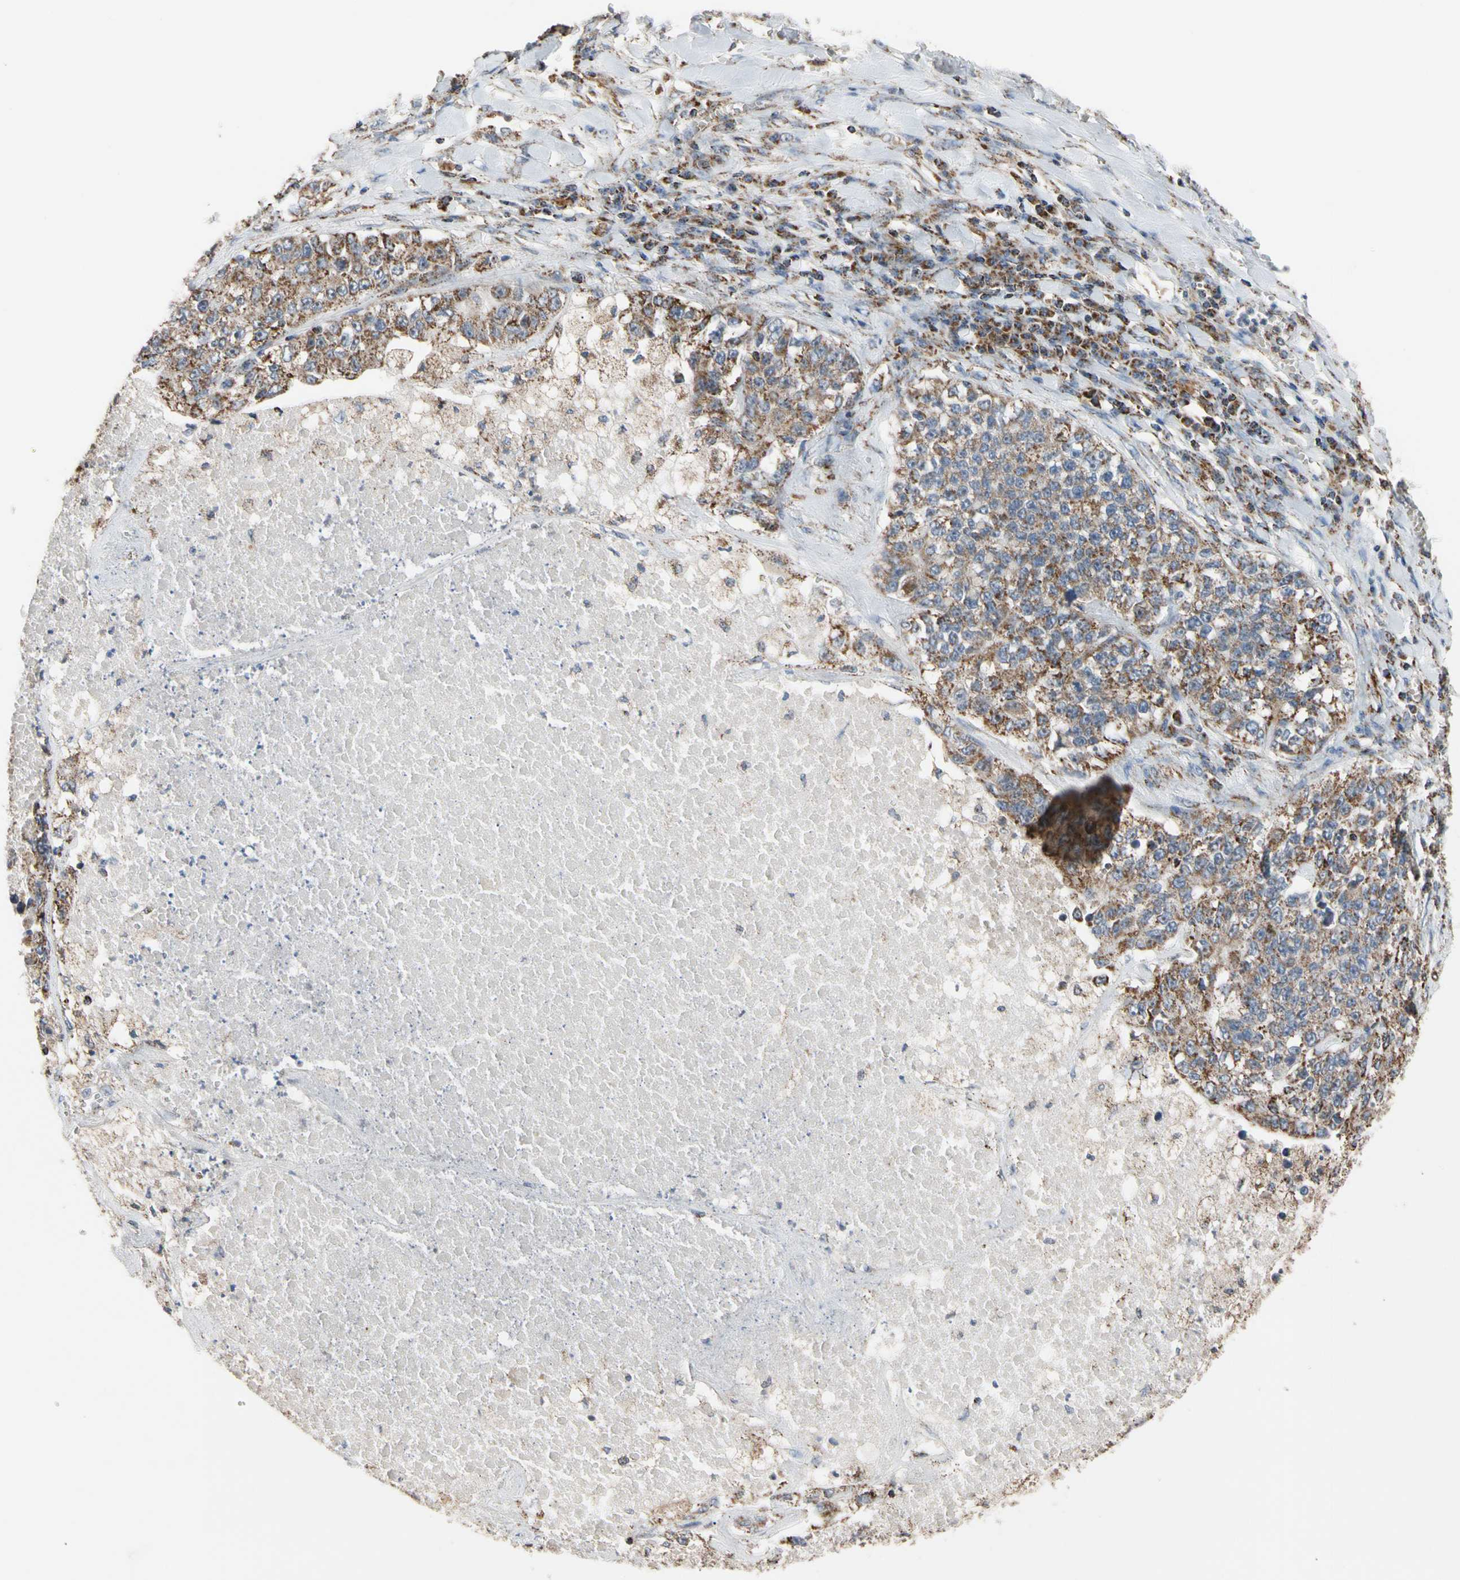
{"staining": {"intensity": "moderate", "quantity": ">75%", "location": "cytoplasmic/membranous"}, "tissue": "lung cancer", "cell_type": "Tumor cells", "image_type": "cancer", "snomed": [{"axis": "morphology", "description": "Adenocarcinoma, NOS"}, {"axis": "topography", "description": "Lung"}], "caption": "Immunohistochemistry (IHC) micrograph of lung cancer stained for a protein (brown), which exhibits medium levels of moderate cytoplasmic/membranous expression in about >75% of tumor cells.", "gene": "FAM110B", "patient": {"sex": "male", "age": 49}}